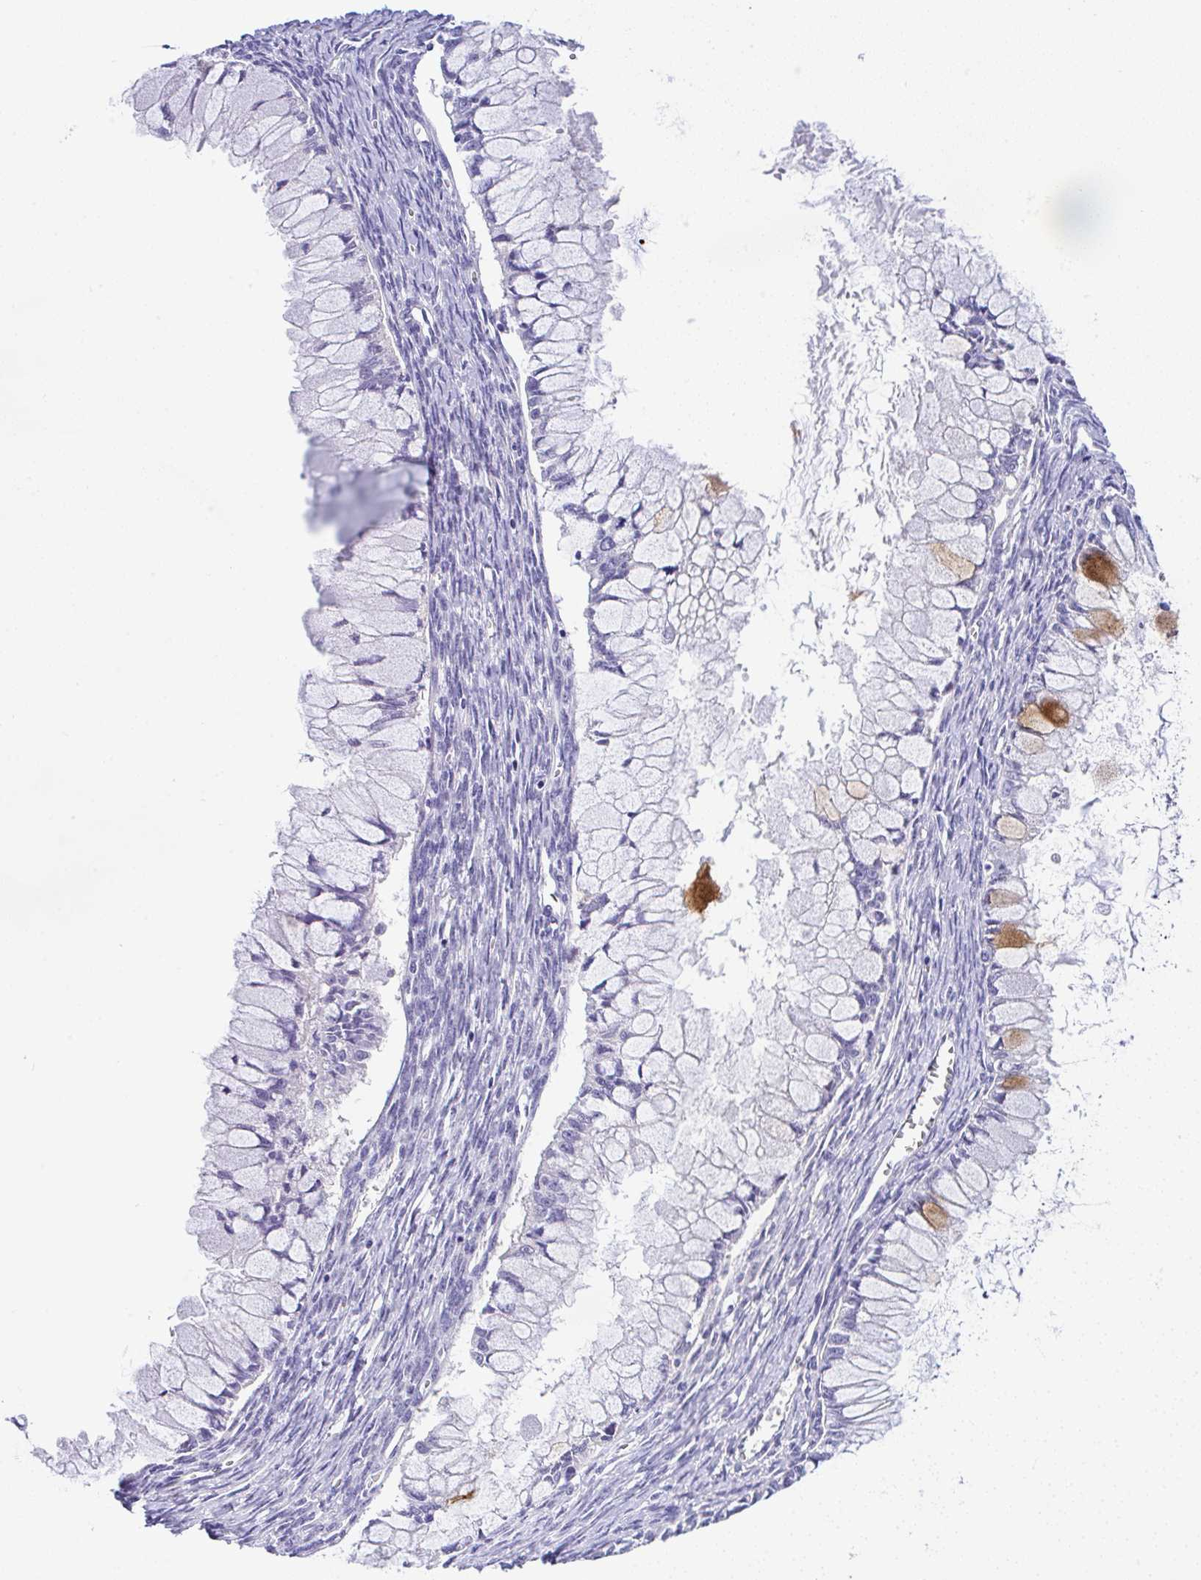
{"staining": {"intensity": "moderate", "quantity": "<25%", "location": "cytoplasmic/membranous"}, "tissue": "ovarian cancer", "cell_type": "Tumor cells", "image_type": "cancer", "snomed": [{"axis": "morphology", "description": "Cystadenocarcinoma, mucinous, NOS"}, {"axis": "topography", "description": "Ovary"}], "caption": "Immunohistochemistry (IHC) (DAB (3,3'-diaminobenzidine)) staining of ovarian cancer demonstrates moderate cytoplasmic/membranous protein expression in approximately <25% of tumor cells.", "gene": "SERPINE3", "patient": {"sex": "female", "age": 34}}